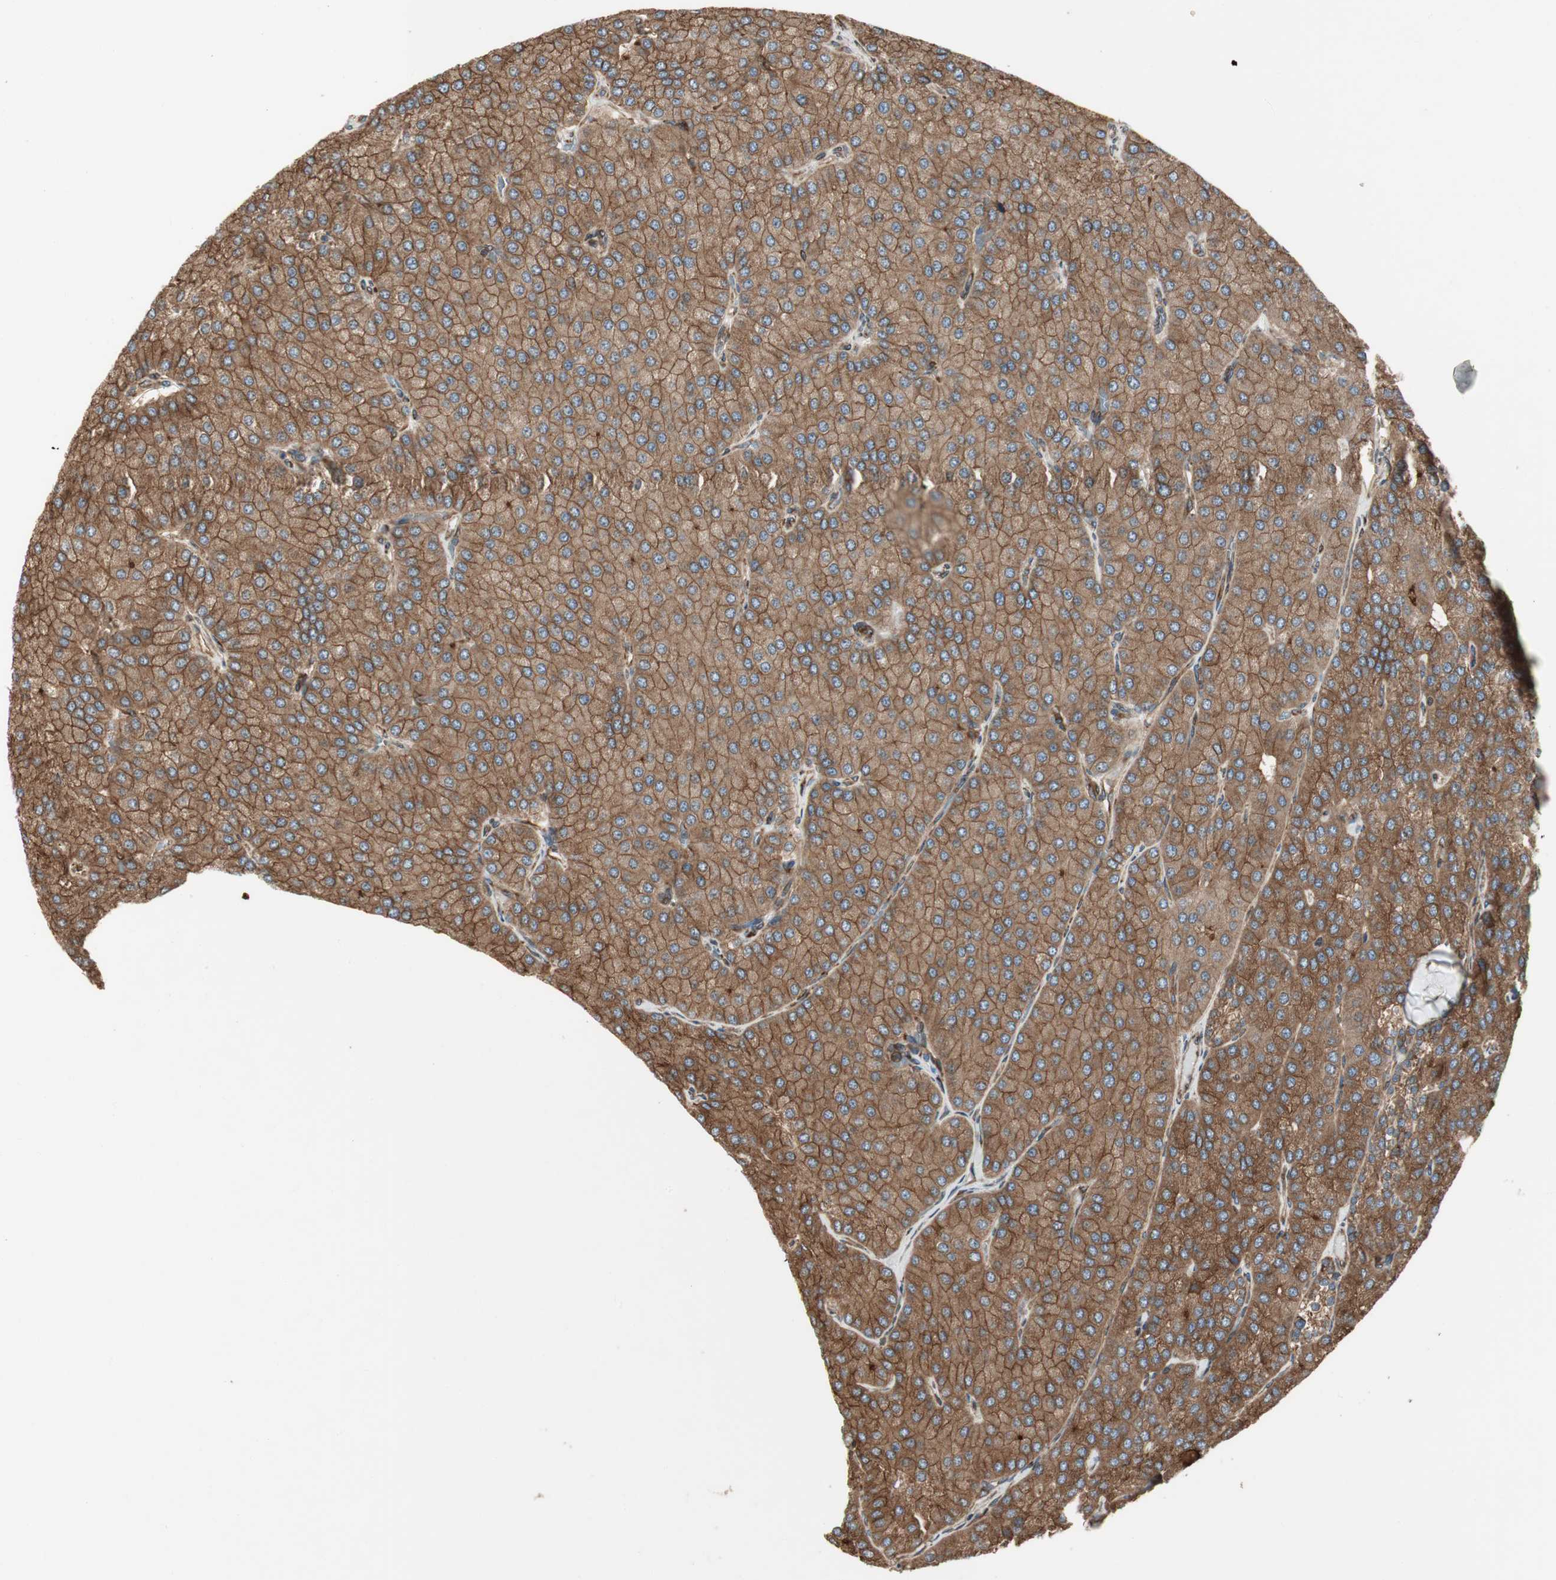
{"staining": {"intensity": "moderate", "quantity": ">75%", "location": "cytoplasmic/membranous"}, "tissue": "parathyroid gland", "cell_type": "Glandular cells", "image_type": "normal", "snomed": [{"axis": "morphology", "description": "Normal tissue, NOS"}, {"axis": "morphology", "description": "Adenoma, NOS"}, {"axis": "topography", "description": "Parathyroid gland"}], "caption": "Moderate cytoplasmic/membranous protein staining is seen in approximately >75% of glandular cells in parathyroid gland. (DAB IHC, brown staining for protein, blue staining for nuclei).", "gene": "PRKG1", "patient": {"sex": "female", "age": 86}}